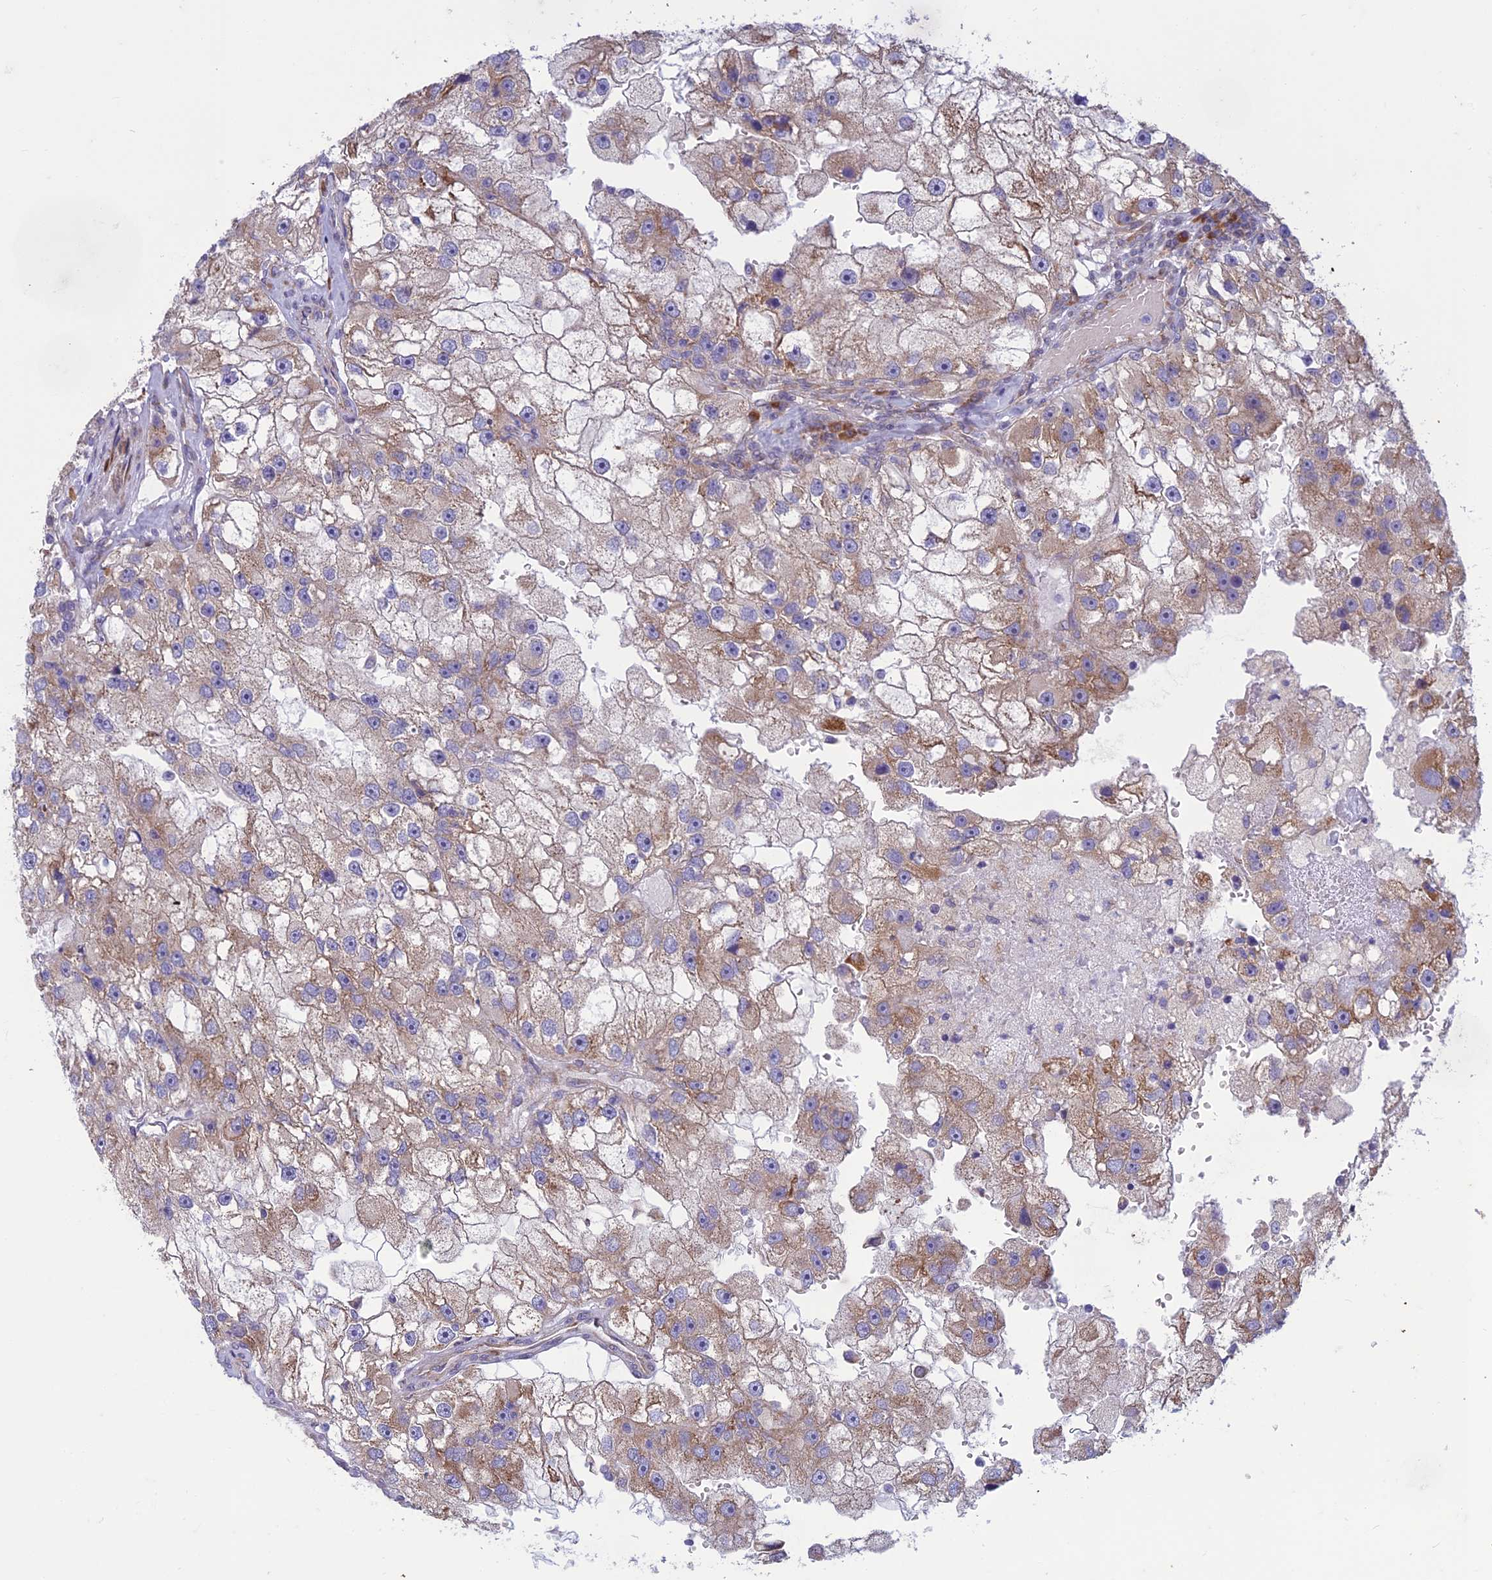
{"staining": {"intensity": "weak", "quantity": "25%-75%", "location": "cytoplasmic/membranous"}, "tissue": "renal cancer", "cell_type": "Tumor cells", "image_type": "cancer", "snomed": [{"axis": "morphology", "description": "Adenocarcinoma, NOS"}, {"axis": "topography", "description": "Kidney"}], "caption": "The immunohistochemical stain shows weak cytoplasmic/membranous positivity in tumor cells of renal cancer tissue.", "gene": "RPL17-C18orf32", "patient": {"sex": "male", "age": 63}}